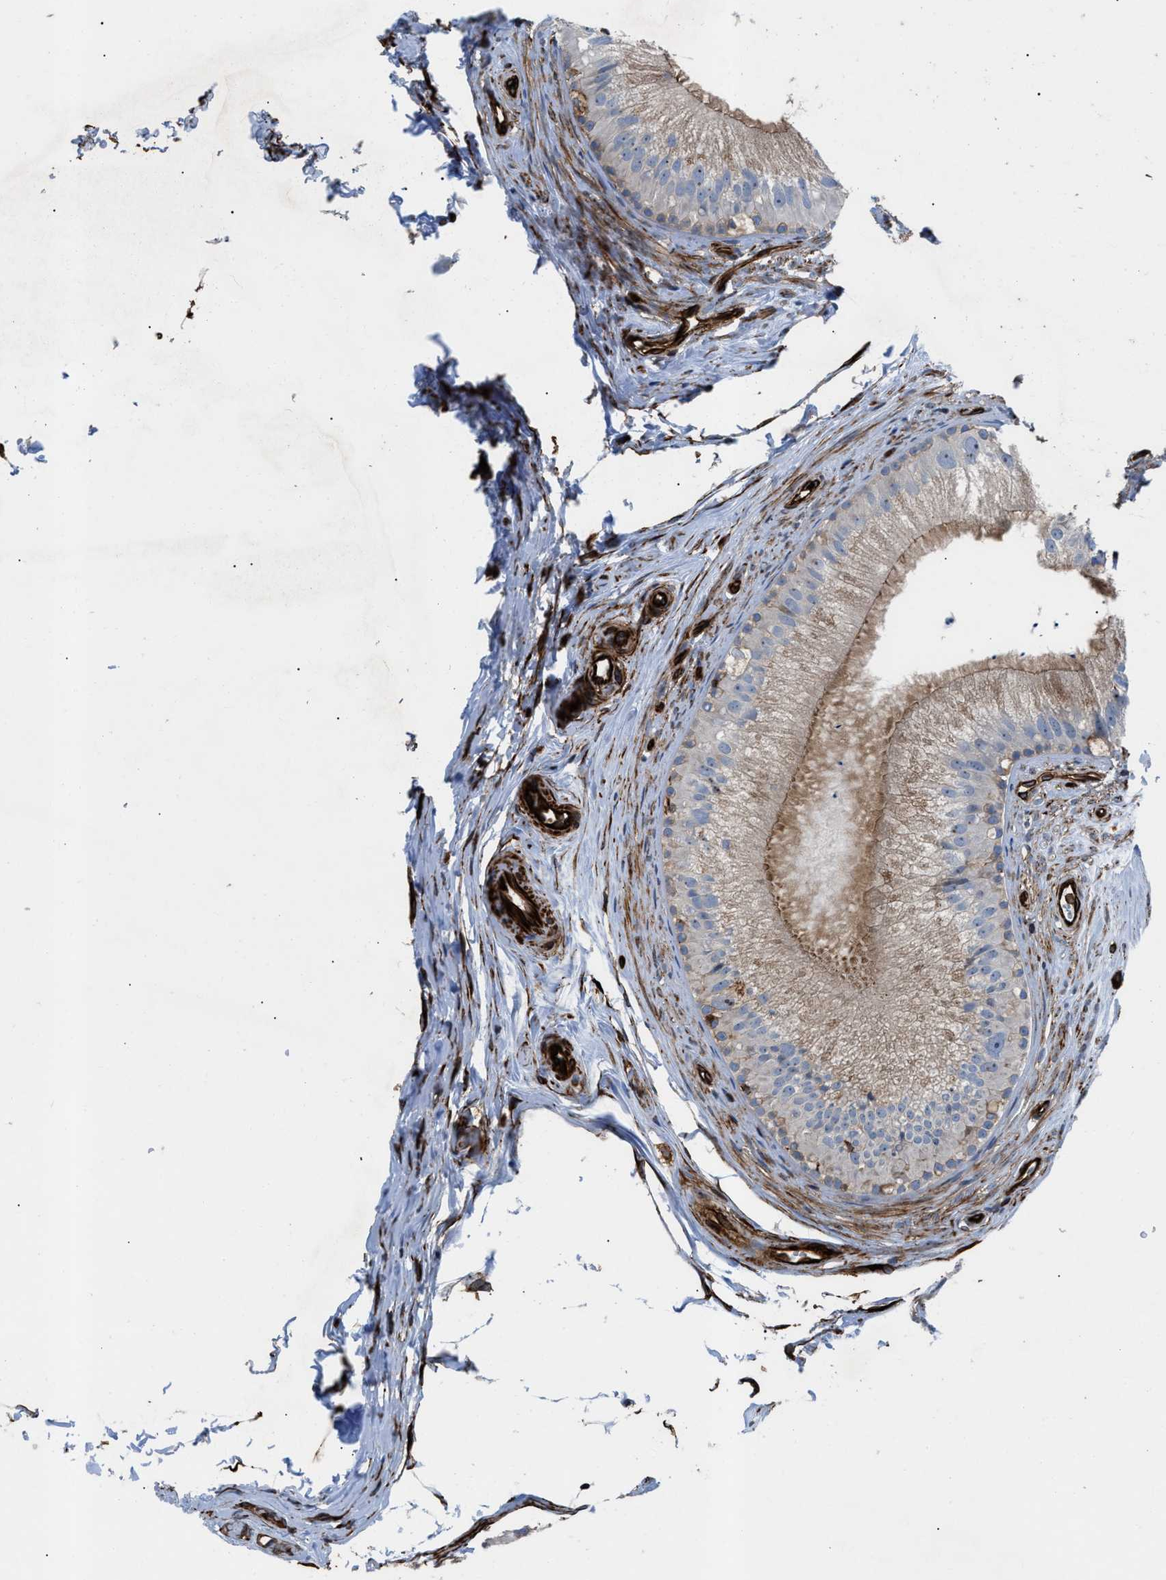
{"staining": {"intensity": "moderate", "quantity": ">75%", "location": "cytoplasmic/membranous"}, "tissue": "epididymis", "cell_type": "Glandular cells", "image_type": "normal", "snomed": [{"axis": "morphology", "description": "Normal tissue, NOS"}, {"axis": "topography", "description": "Epididymis"}], "caption": "Epididymis stained with immunohistochemistry (IHC) exhibits moderate cytoplasmic/membranous staining in approximately >75% of glandular cells.", "gene": "PTPRE", "patient": {"sex": "male", "age": 56}}